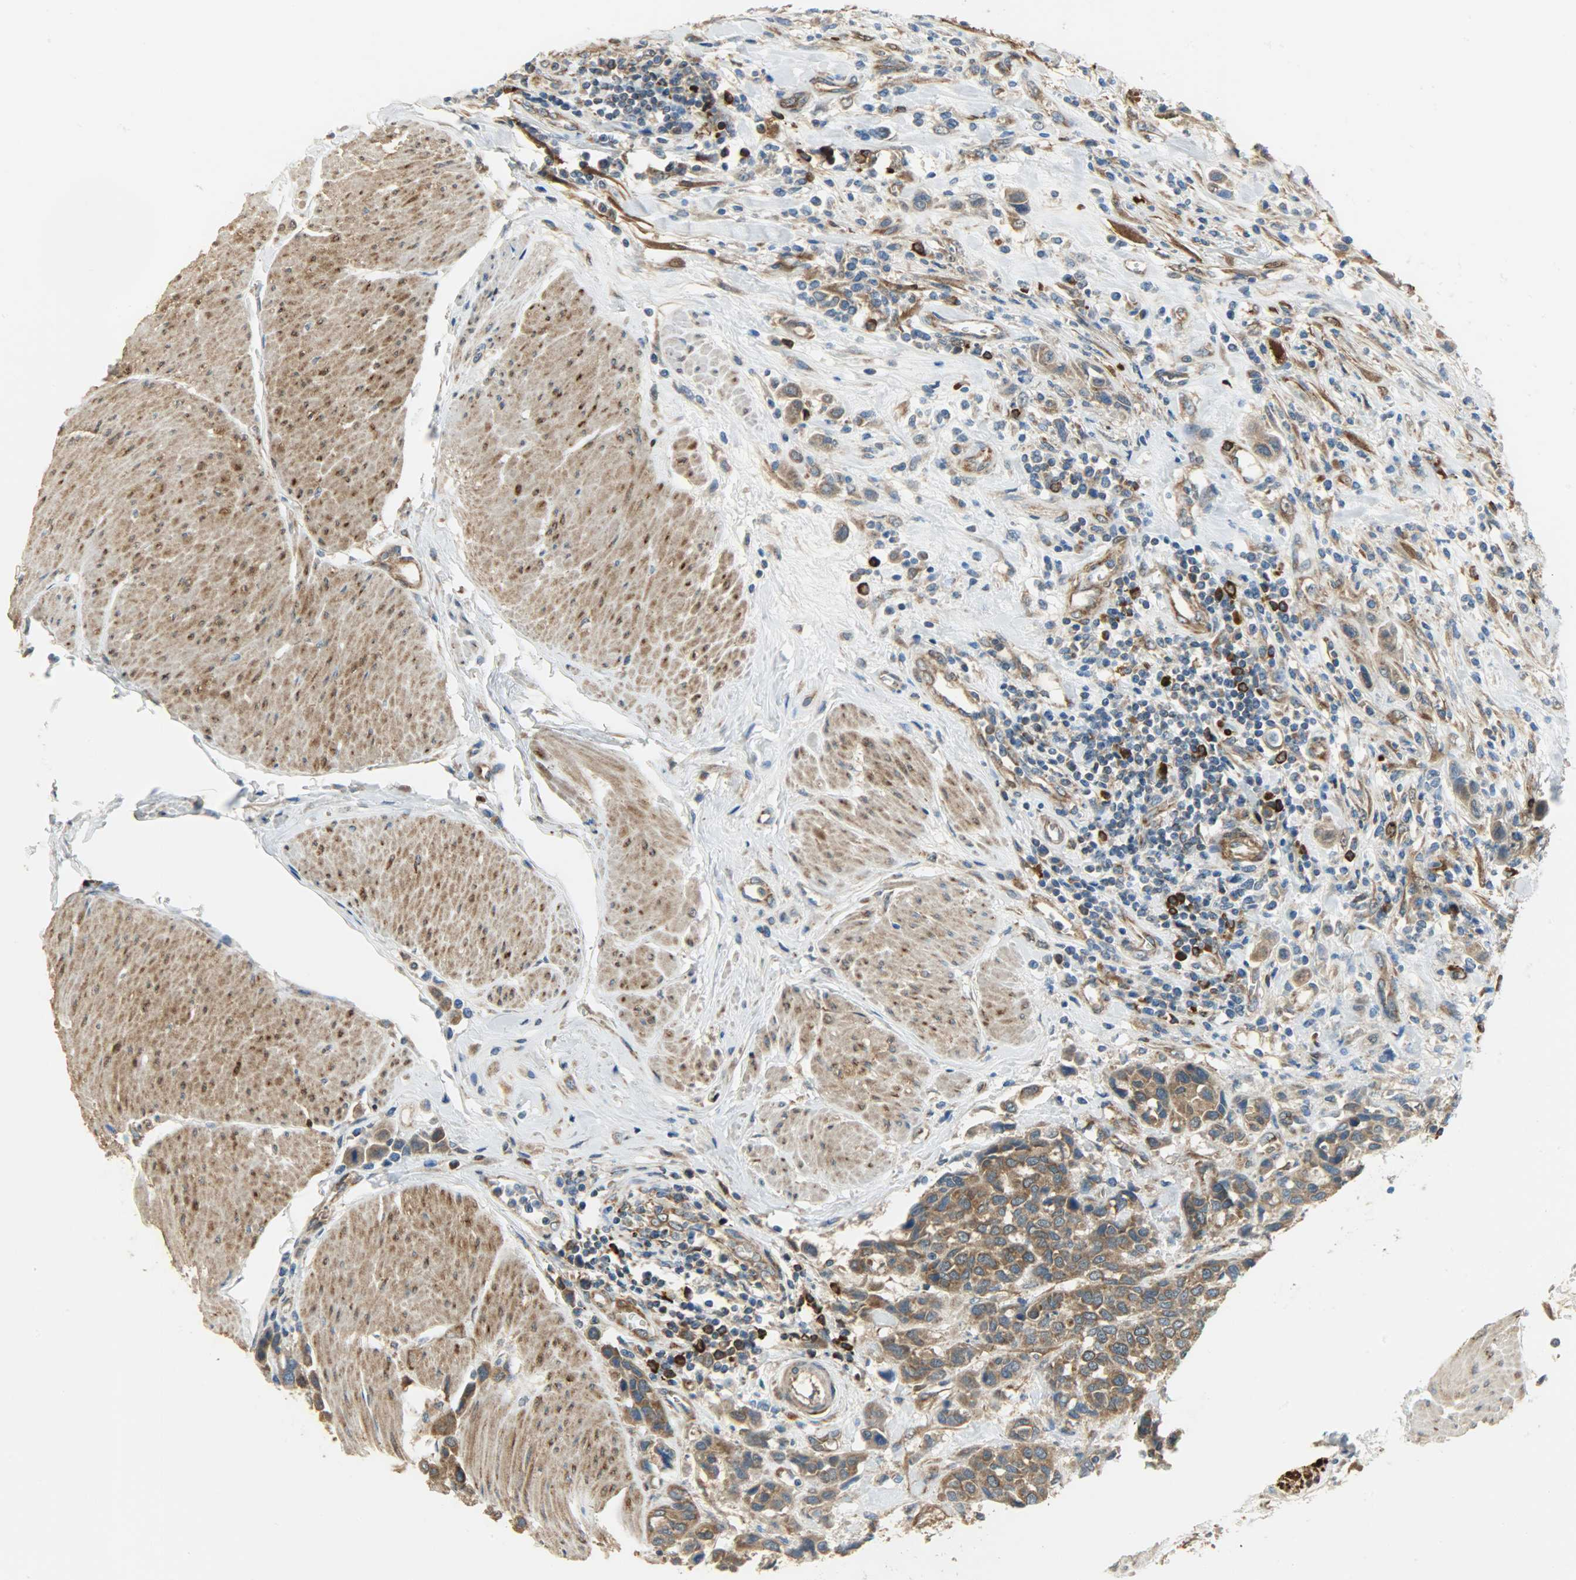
{"staining": {"intensity": "strong", "quantity": ">75%", "location": "cytoplasmic/membranous"}, "tissue": "urothelial cancer", "cell_type": "Tumor cells", "image_type": "cancer", "snomed": [{"axis": "morphology", "description": "Urothelial carcinoma, High grade"}, {"axis": "topography", "description": "Urinary bladder"}], "caption": "A high amount of strong cytoplasmic/membranous positivity is appreciated in approximately >75% of tumor cells in urothelial carcinoma (high-grade) tissue.", "gene": "C1orf198", "patient": {"sex": "male", "age": 50}}